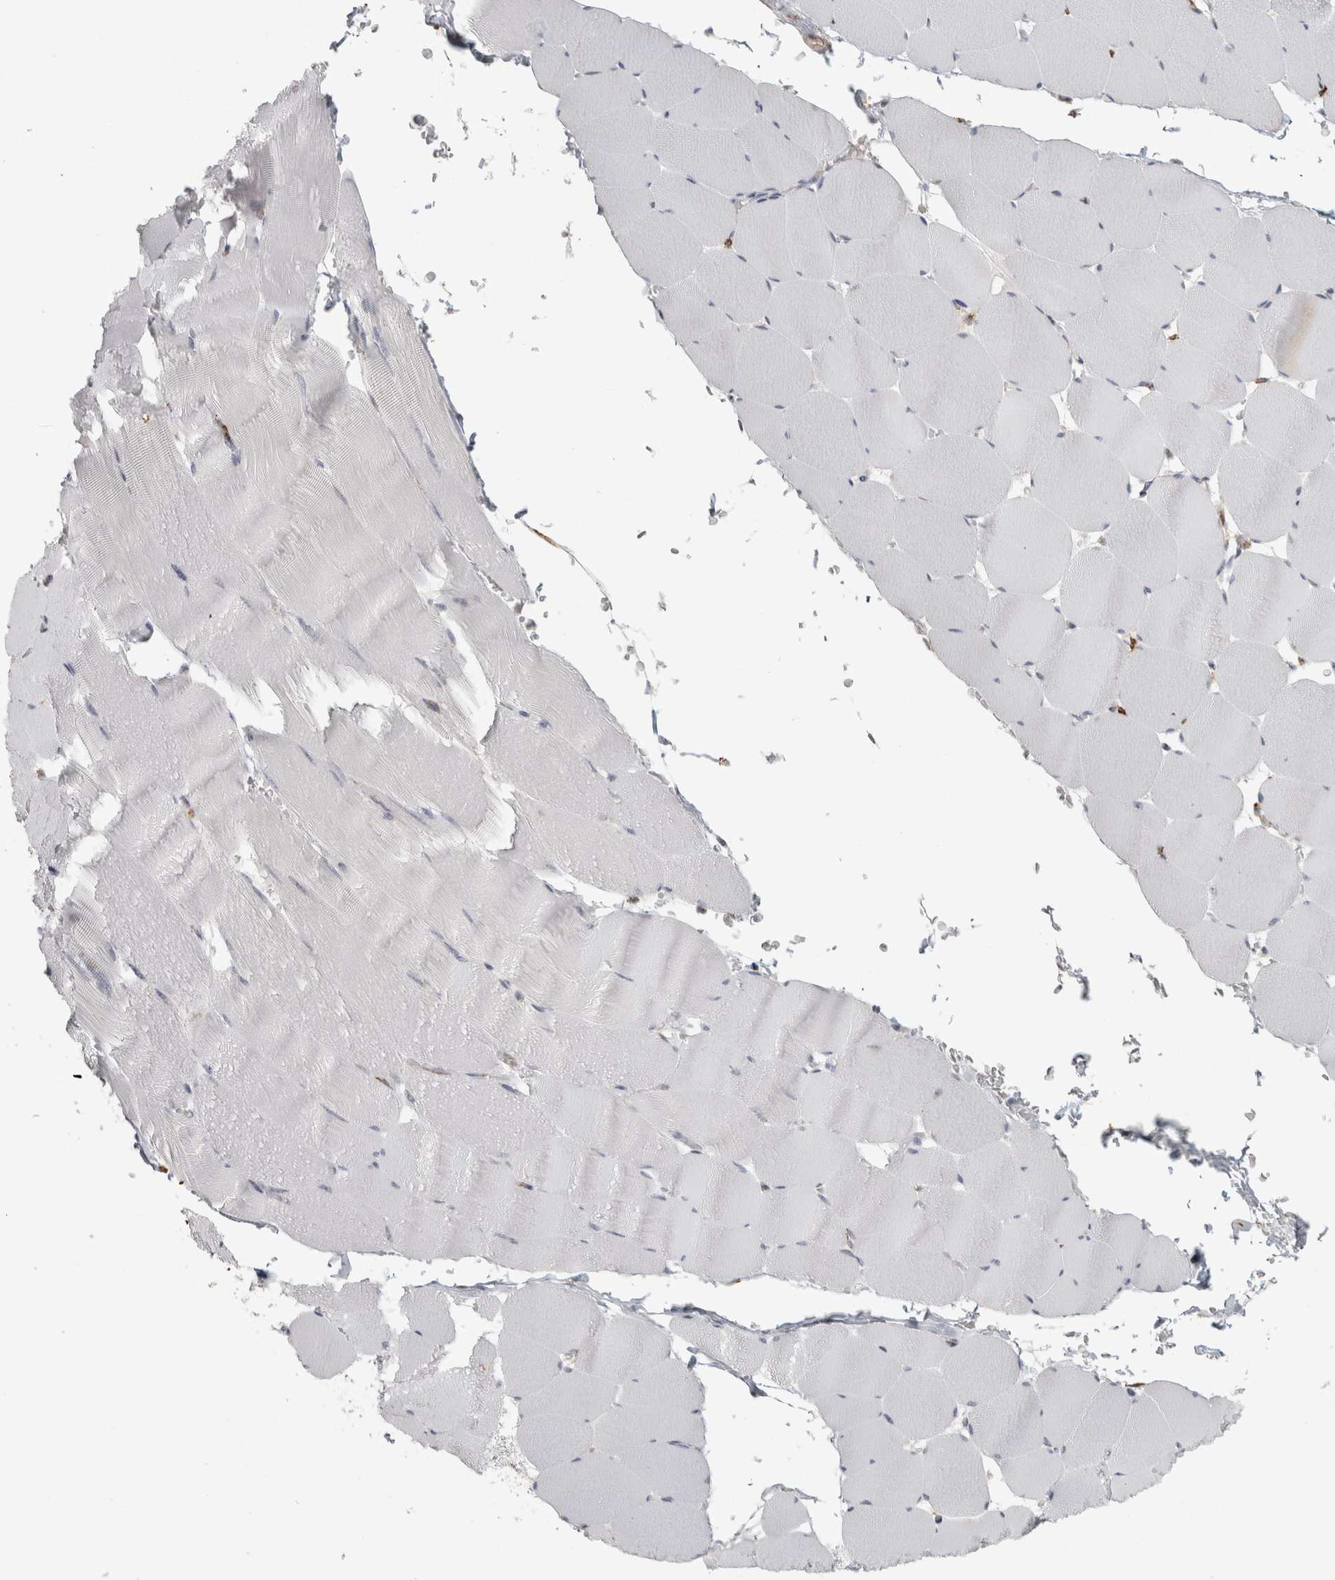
{"staining": {"intensity": "negative", "quantity": "none", "location": "none"}, "tissue": "skeletal muscle", "cell_type": "Myocytes", "image_type": "normal", "snomed": [{"axis": "morphology", "description": "Normal tissue, NOS"}, {"axis": "topography", "description": "Skeletal muscle"}], "caption": "Immunohistochemistry (IHC) micrograph of unremarkable skeletal muscle: skeletal muscle stained with DAB (3,3'-diaminobenzidine) reveals no significant protein positivity in myocytes. The staining was performed using DAB to visualize the protein expression in brown, while the nuclei were stained in blue with hematoxylin (Magnification: 20x).", "gene": "OSTN", "patient": {"sex": "male", "age": 62}}